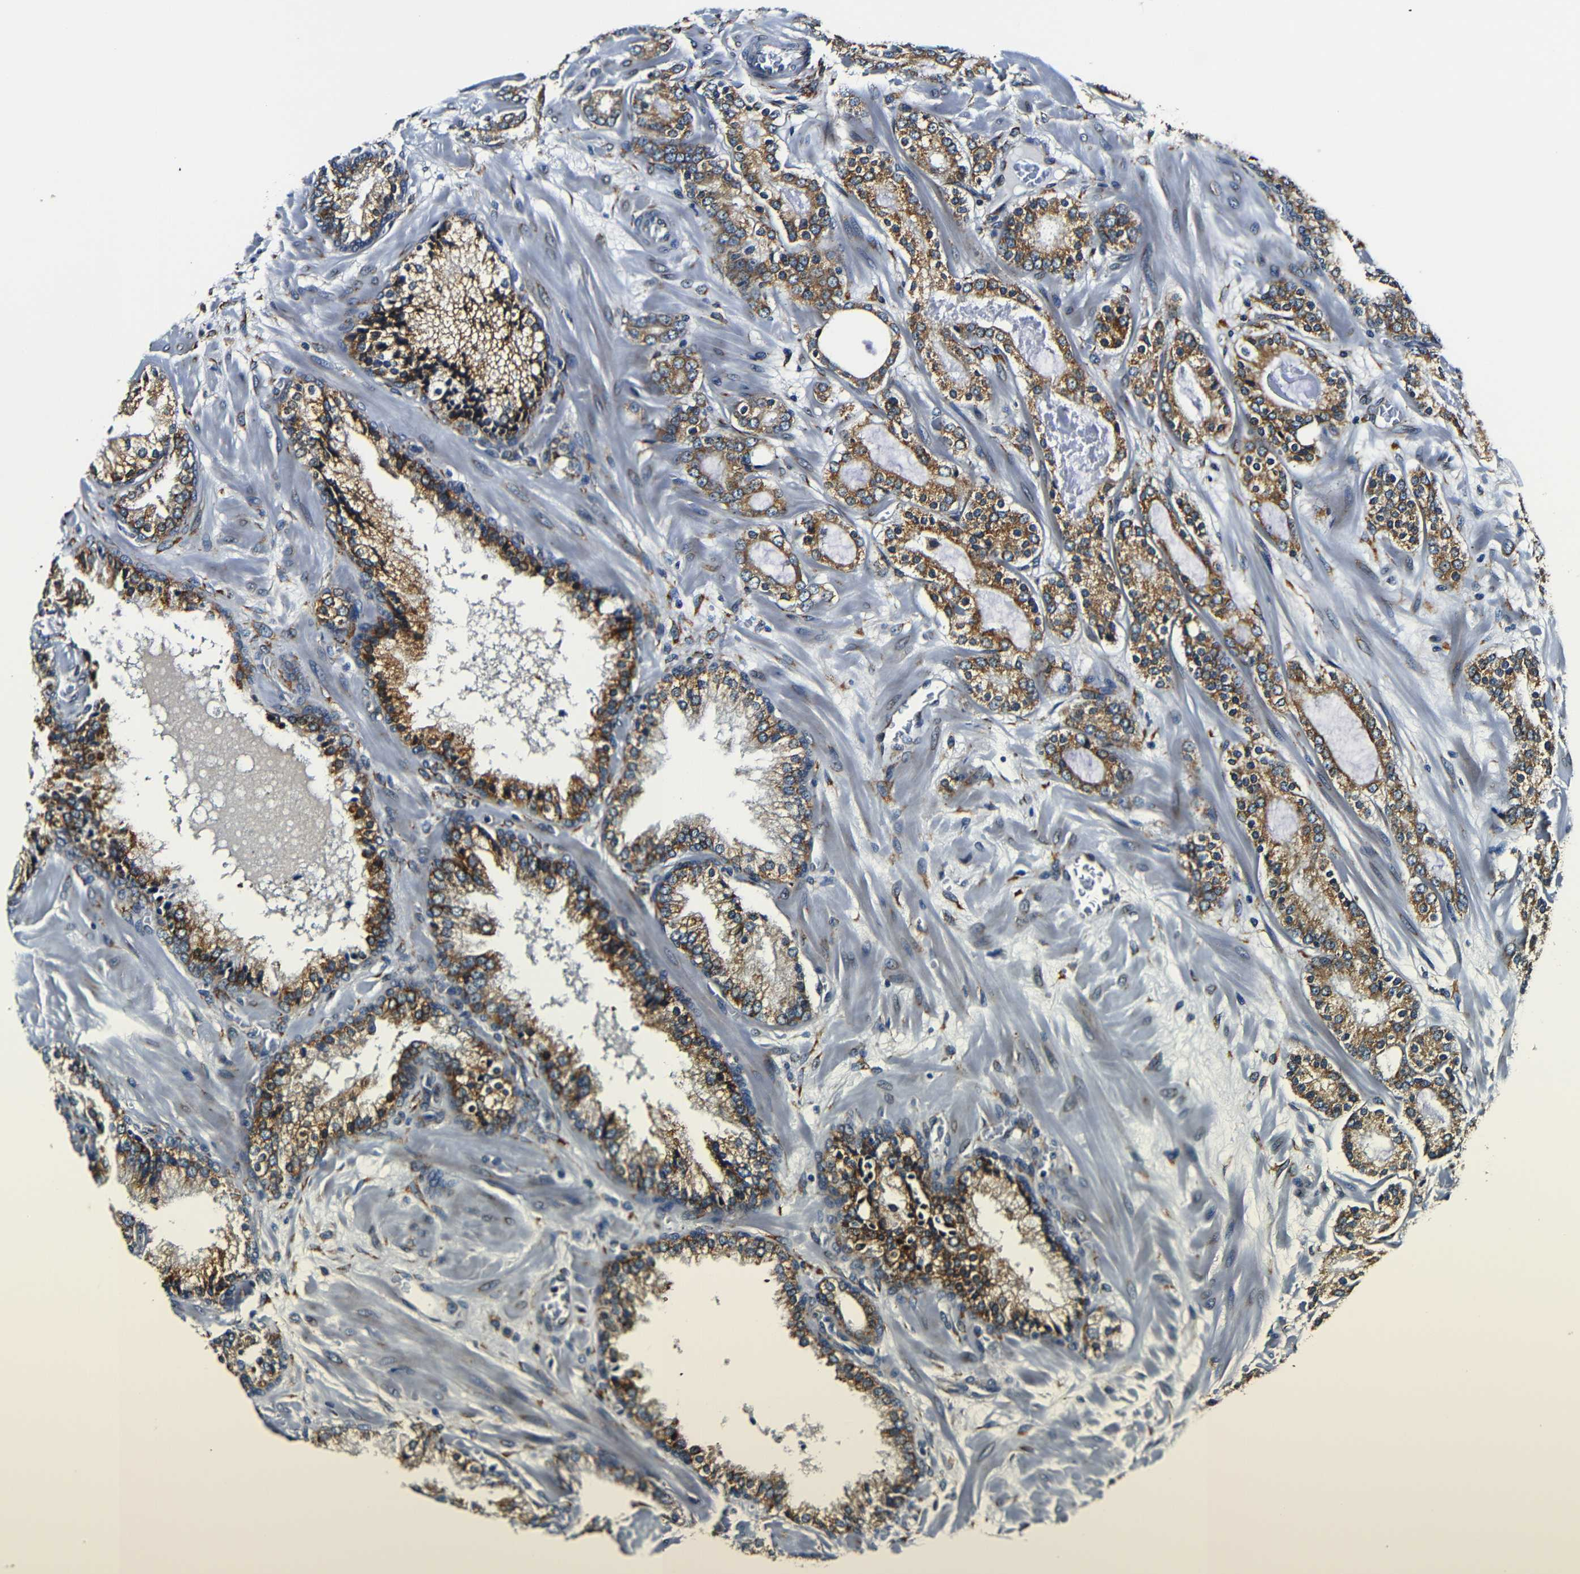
{"staining": {"intensity": "moderate", "quantity": ">75%", "location": "cytoplasmic/membranous"}, "tissue": "prostate cancer", "cell_type": "Tumor cells", "image_type": "cancer", "snomed": [{"axis": "morphology", "description": "Adenocarcinoma, Low grade"}, {"axis": "topography", "description": "Prostate"}], "caption": "Moderate cytoplasmic/membranous positivity is appreciated in about >75% of tumor cells in prostate cancer (low-grade adenocarcinoma).", "gene": "RRBP1", "patient": {"sex": "male", "age": 63}}